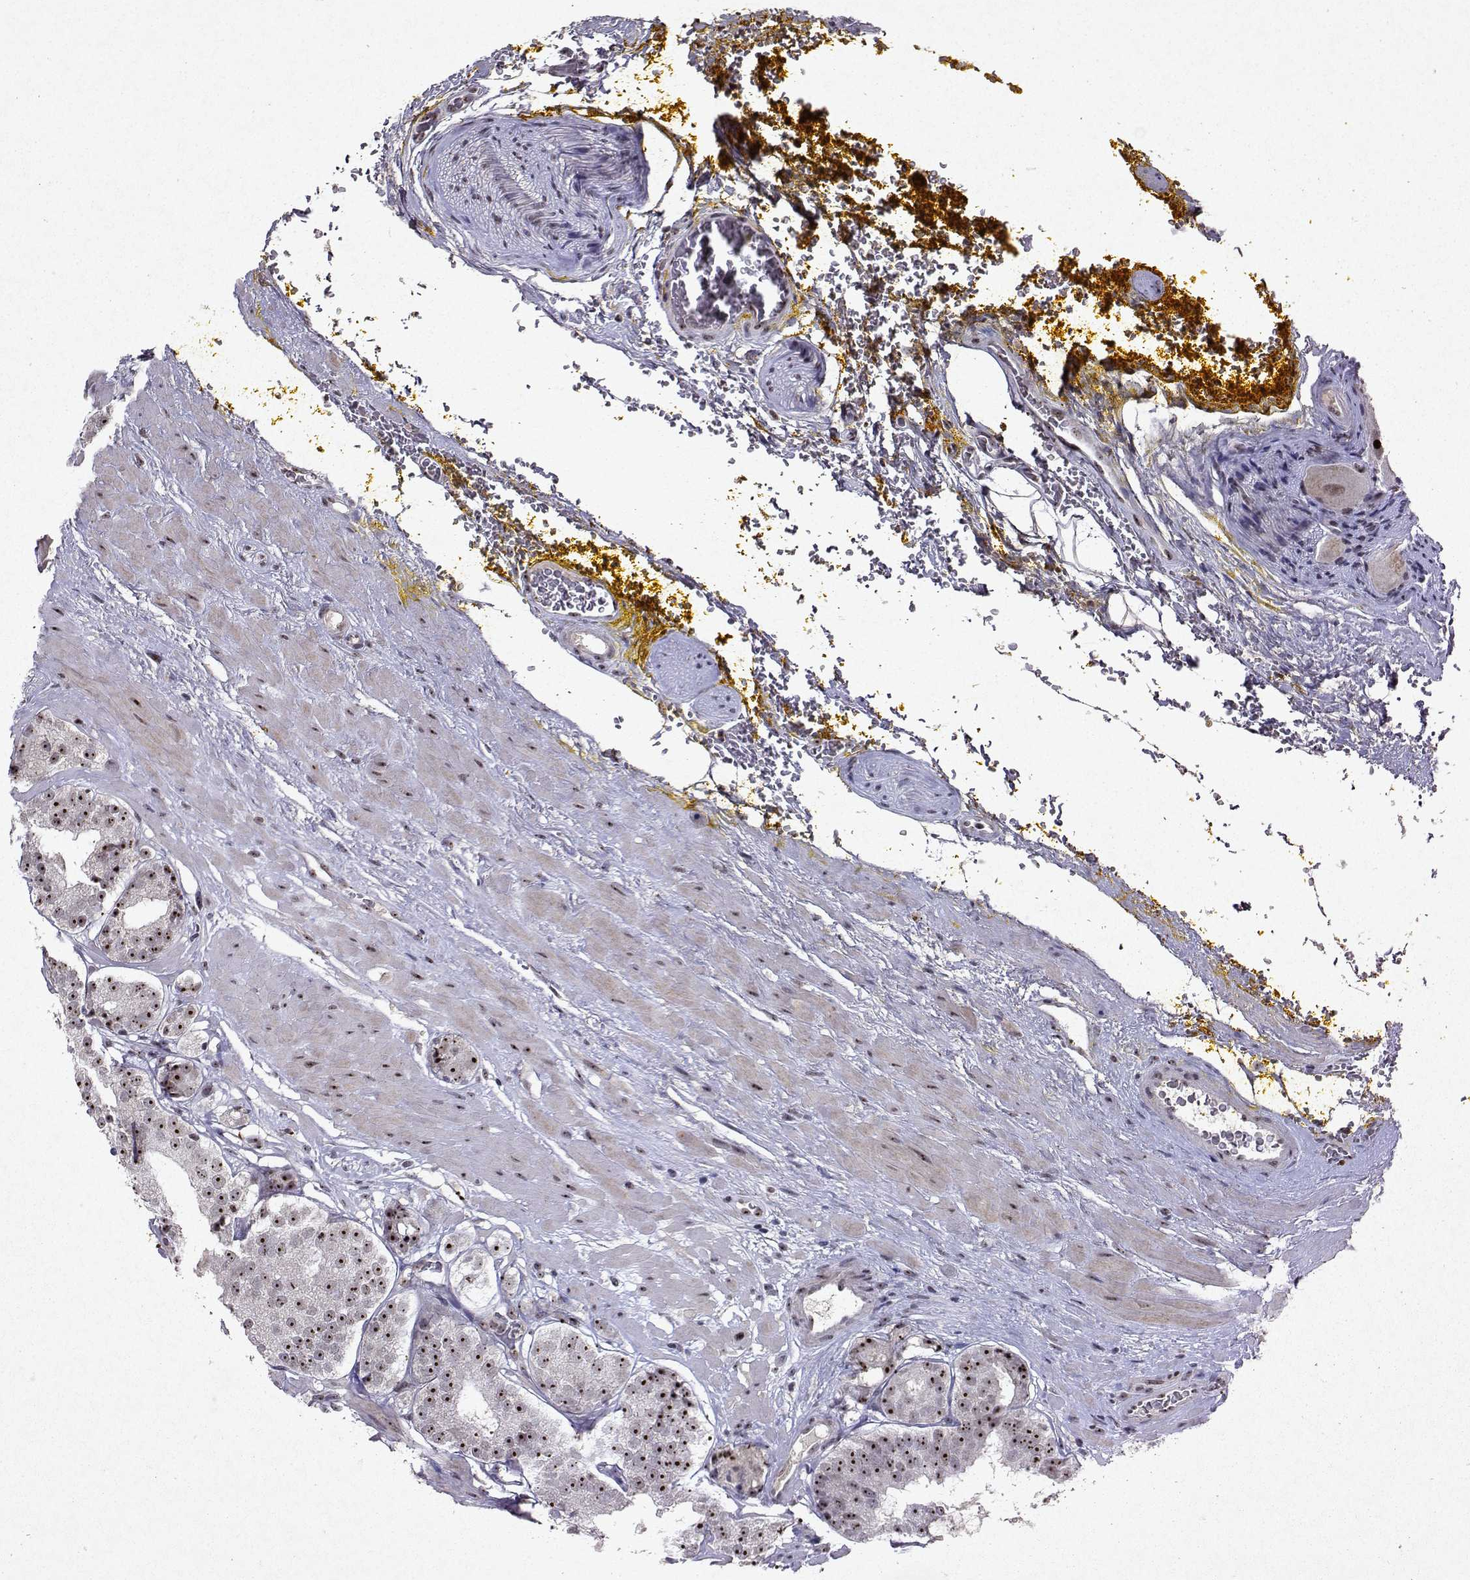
{"staining": {"intensity": "strong", "quantity": ">75%", "location": "nuclear"}, "tissue": "prostate cancer", "cell_type": "Tumor cells", "image_type": "cancer", "snomed": [{"axis": "morphology", "description": "Adenocarcinoma, Low grade"}, {"axis": "topography", "description": "Prostate"}], "caption": "This image demonstrates immunohistochemistry (IHC) staining of human prostate cancer (low-grade adenocarcinoma), with high strong nuclear expression in about >75% of tumor cells.", "gene": "DDX56", "patient": {"sex": "male", "age": 60}}